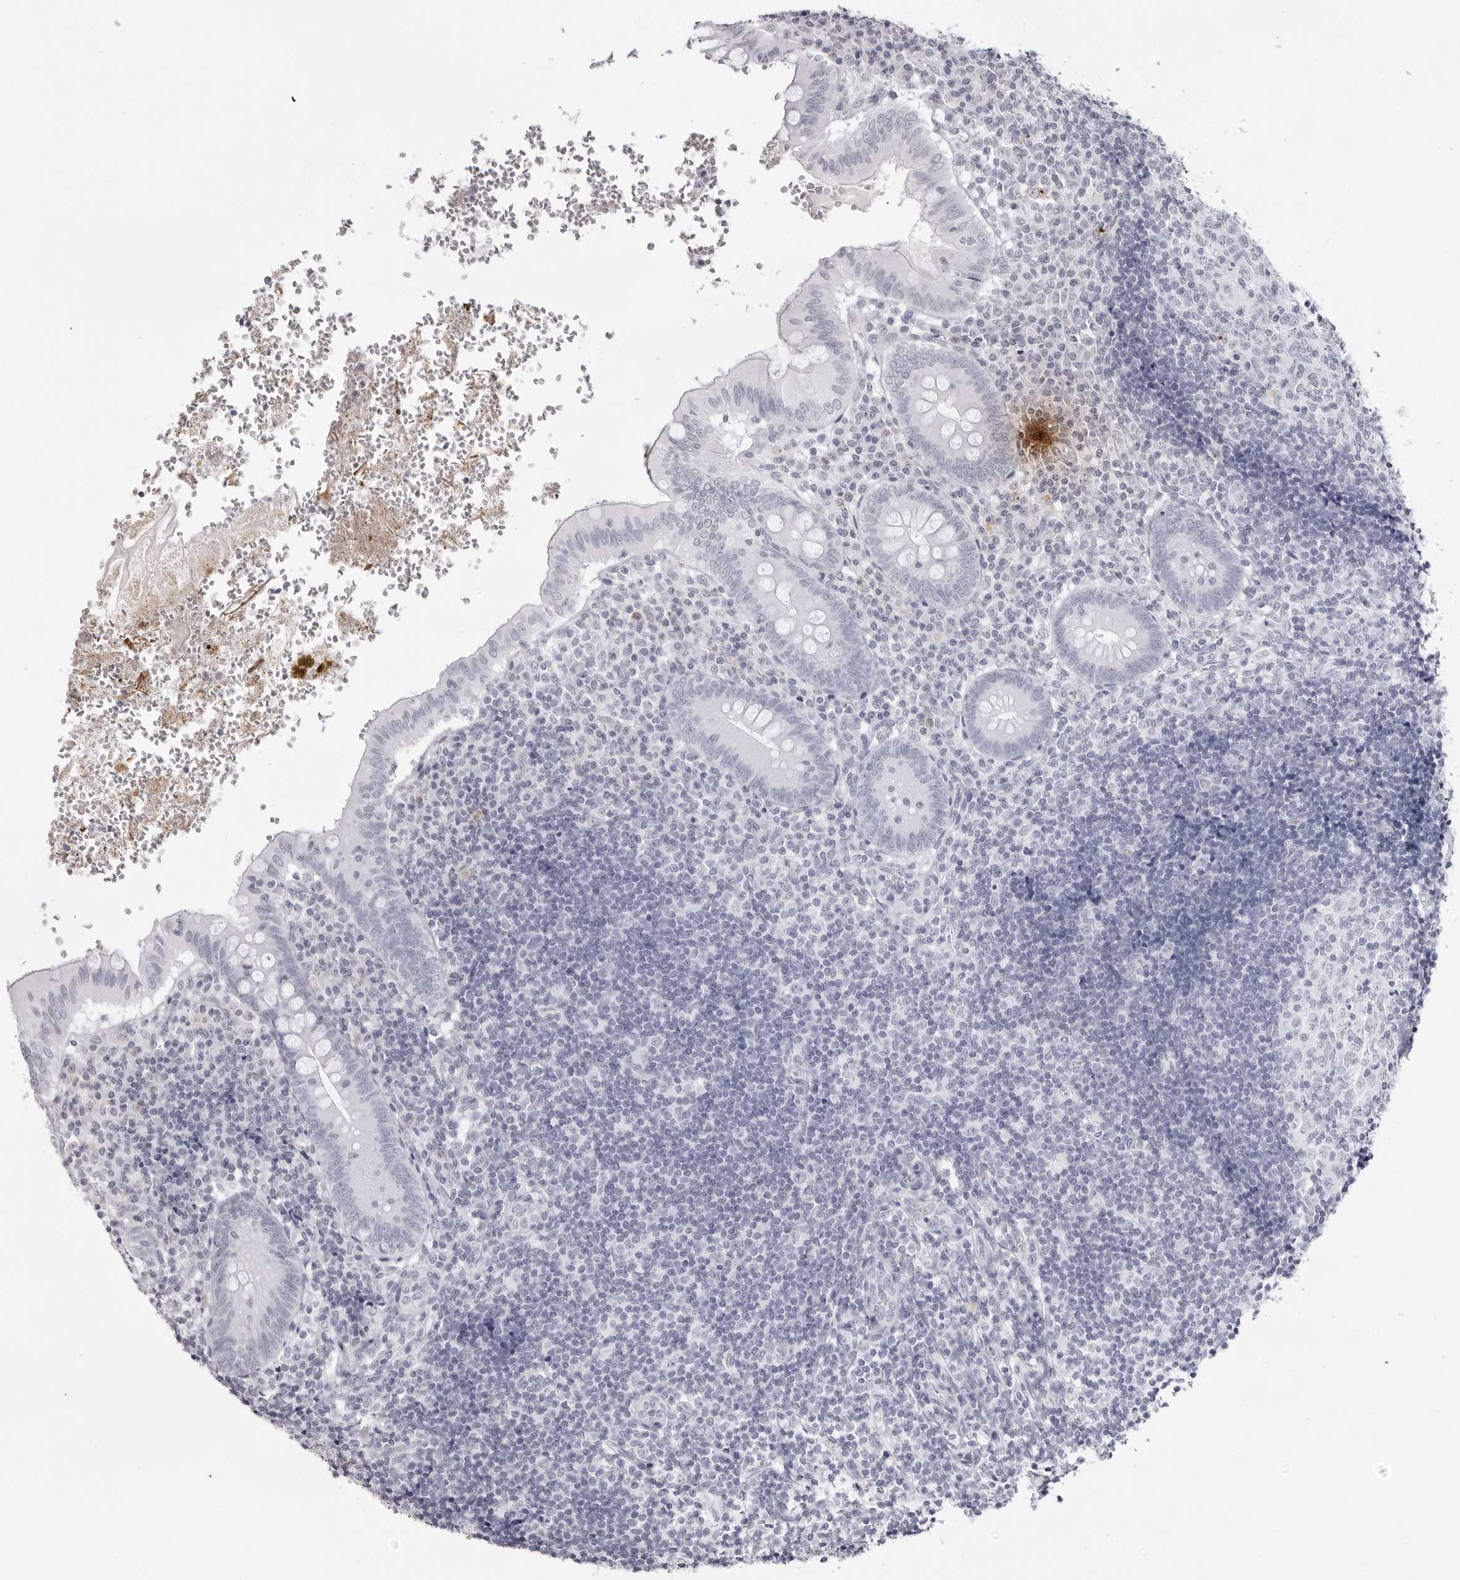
{"staining": {"intensity": "negative", "quantity": "none", "location": "none"}, "tissue": "appendix", "cell_type": "Glandular cells", "image_type": "normal", "snomed": [{"axis": "morphology", "description": "Normal tissue, NOS"}, {"axis": "topography", "description": "Appendix"}], "caption": "An immunohistochemistry (IHC) image of benign appendix is shown. There is no staining in glandular cells of appendix. (DAB (3,3'-diaminobenzidine) immunohistochemistry (IHC), high magnification).", "gene": "CST5", "patient": {"sex": "male", "age": 8}}